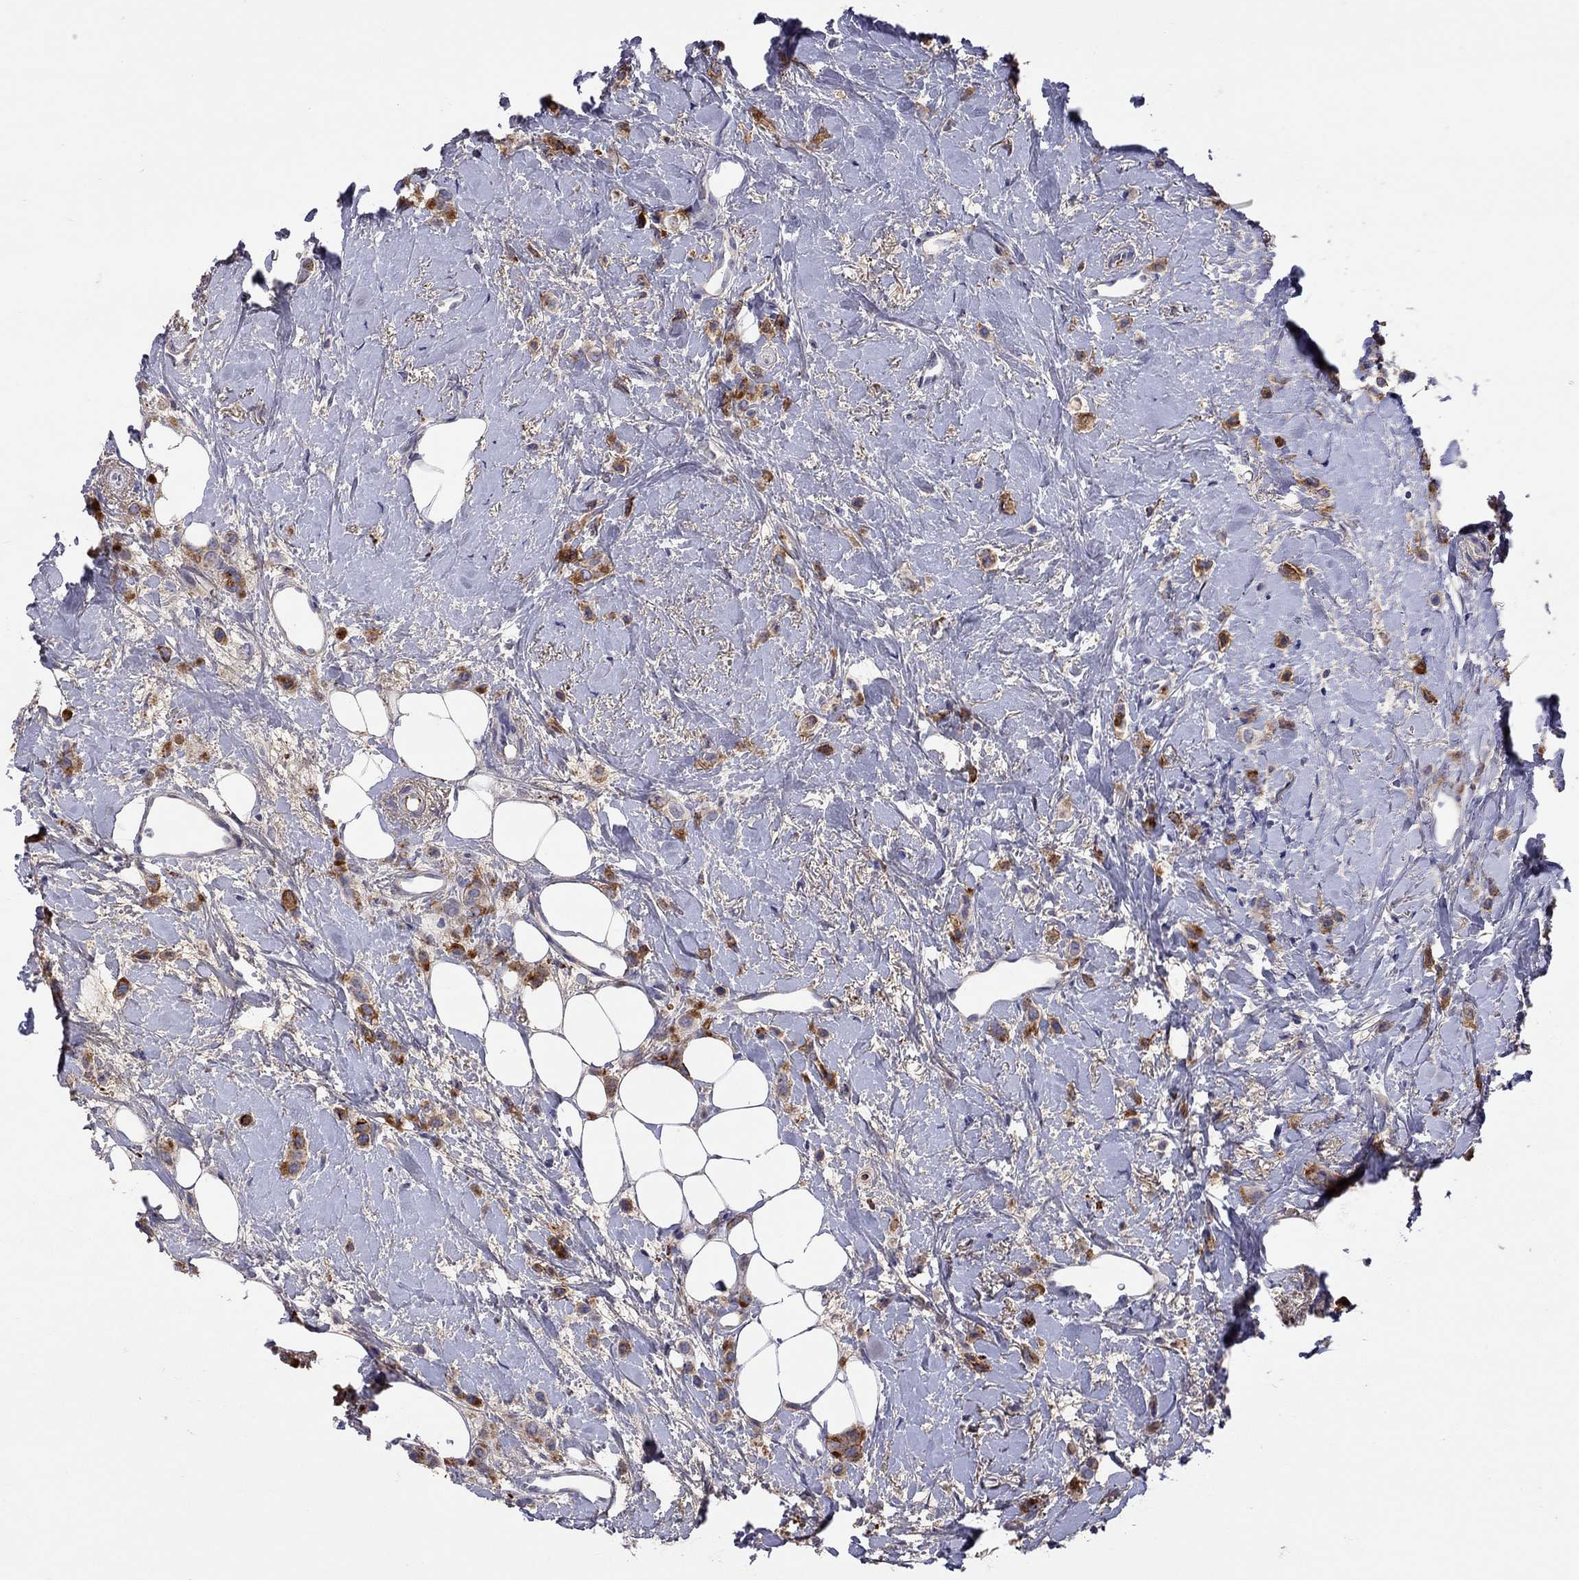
{"staining": {"intensity": "strong", "quantity": ">75%", "location": "cytoplasmic/membranous"}, "tissue": "breast cancer", "cell_type": "Tumor cells", "image_type": "cancer", "snomed": [{"axis": "morphology", "description": "Lobular carcinoma"}, {"axis": "topography", "description": "Breast"}], "caption": "A high-resolution image shows IHC staining of breast lobular carcinoma, which demonstrates strong cytoplasmic/membranous staining in approximately >75% of tumor cells.", "gene": "SERPINA3", "patient": {"sex": "female", "age": 66}}